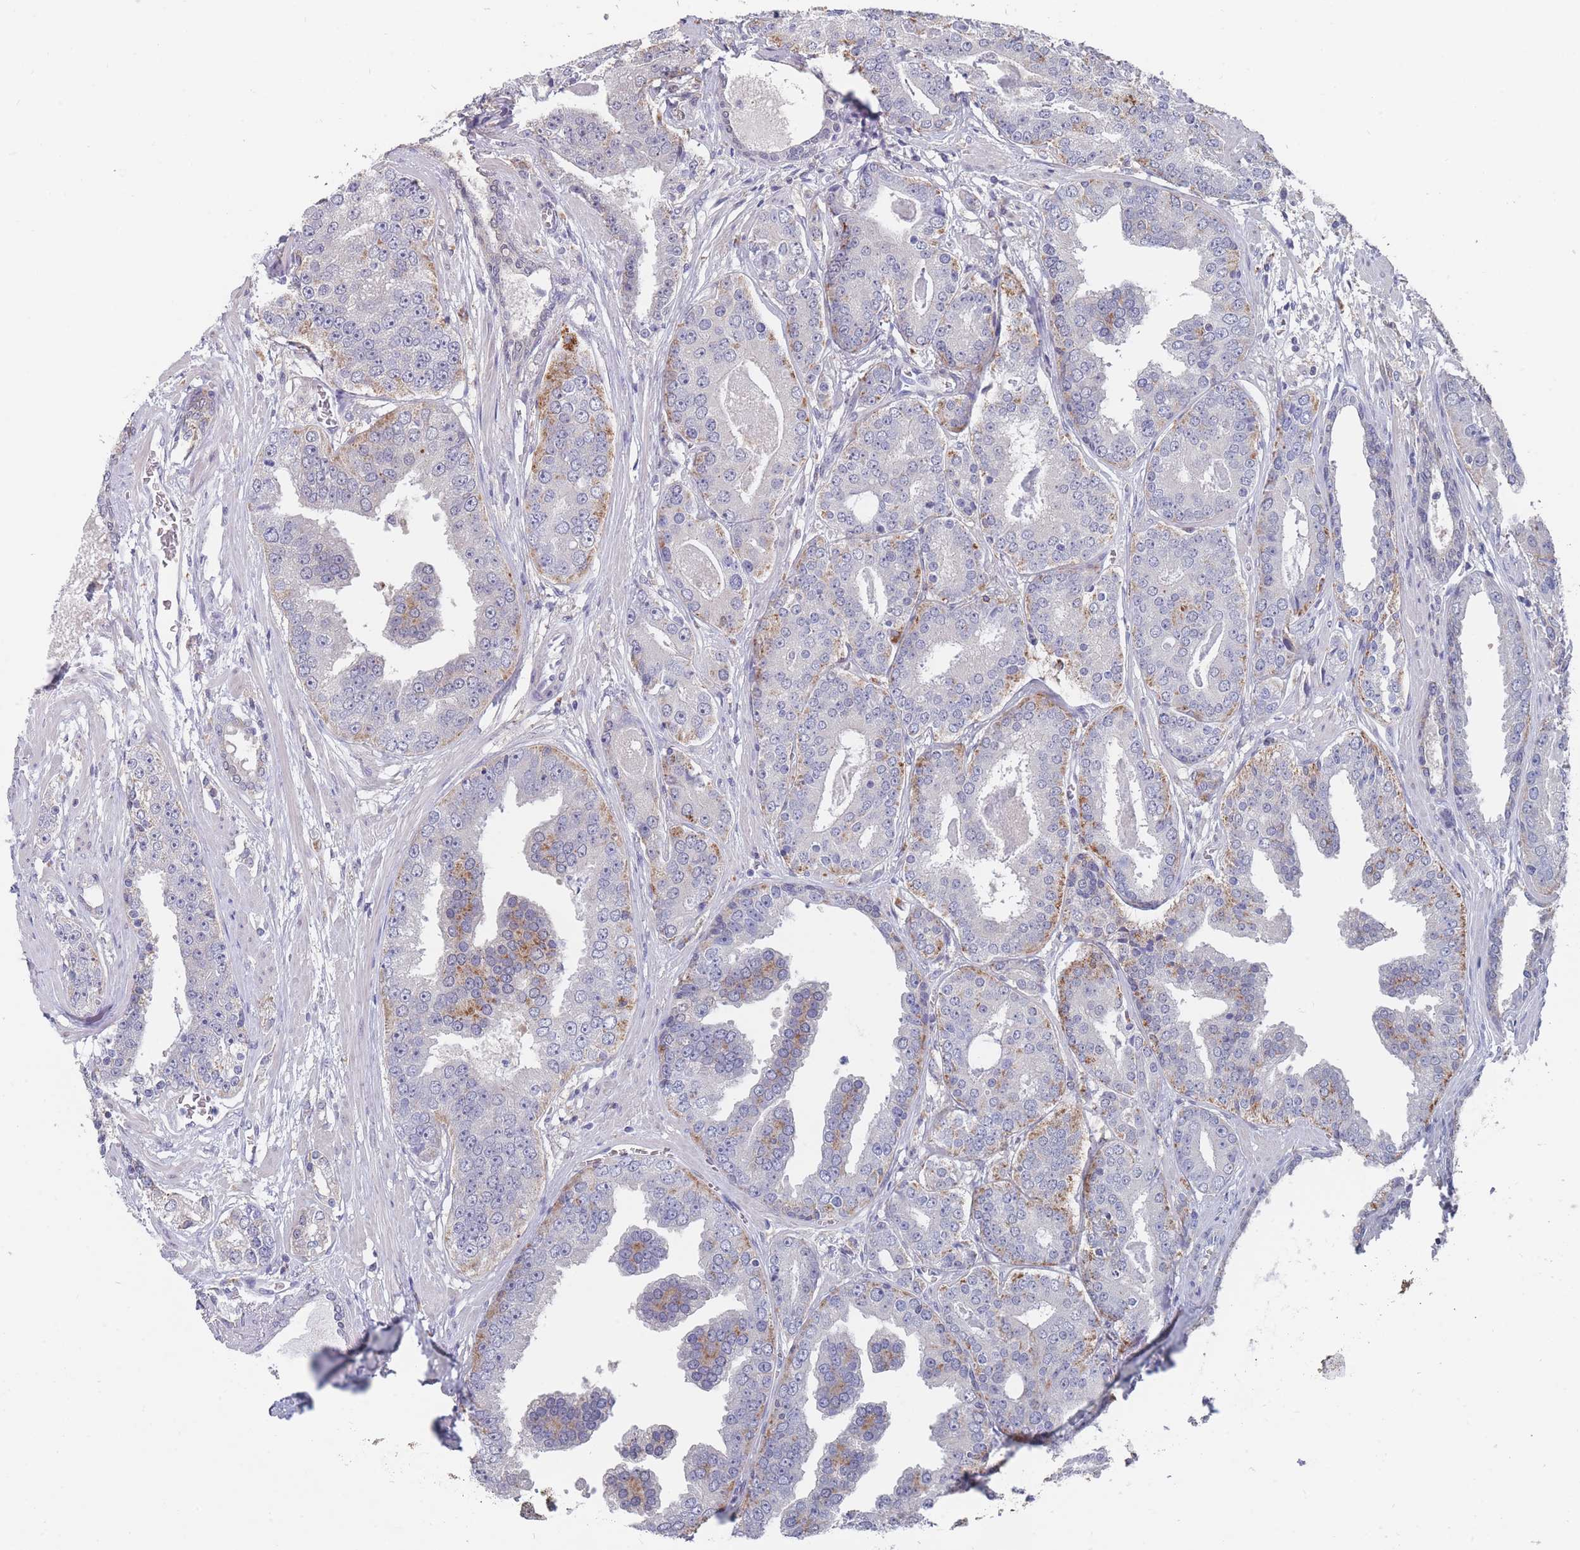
{"staining": {"intensity": "moderate", "quantity": "<25%", "location": "cytoplasmic/membranous"}, "tissue": "prostate cancer", "cell_type": "Tumor cells", "image_type": "cancer", "snomed": [{"axis": "morphology", "description": "Adenocarcinoma, High grade"}, {"axis": "topography", "description": "Prostate"}], "caption": "Immunohistochemical staining of high-grade adenocarcinoma (prostate) shows moderate cytoplasmic/membranous protein expression in about <25% of tumor cells. (DAB IHC, brown staining for protein, blue staining for nuclei).", "gene": "CYP51A1", "patient": {"sex": "male", "age": 71}}